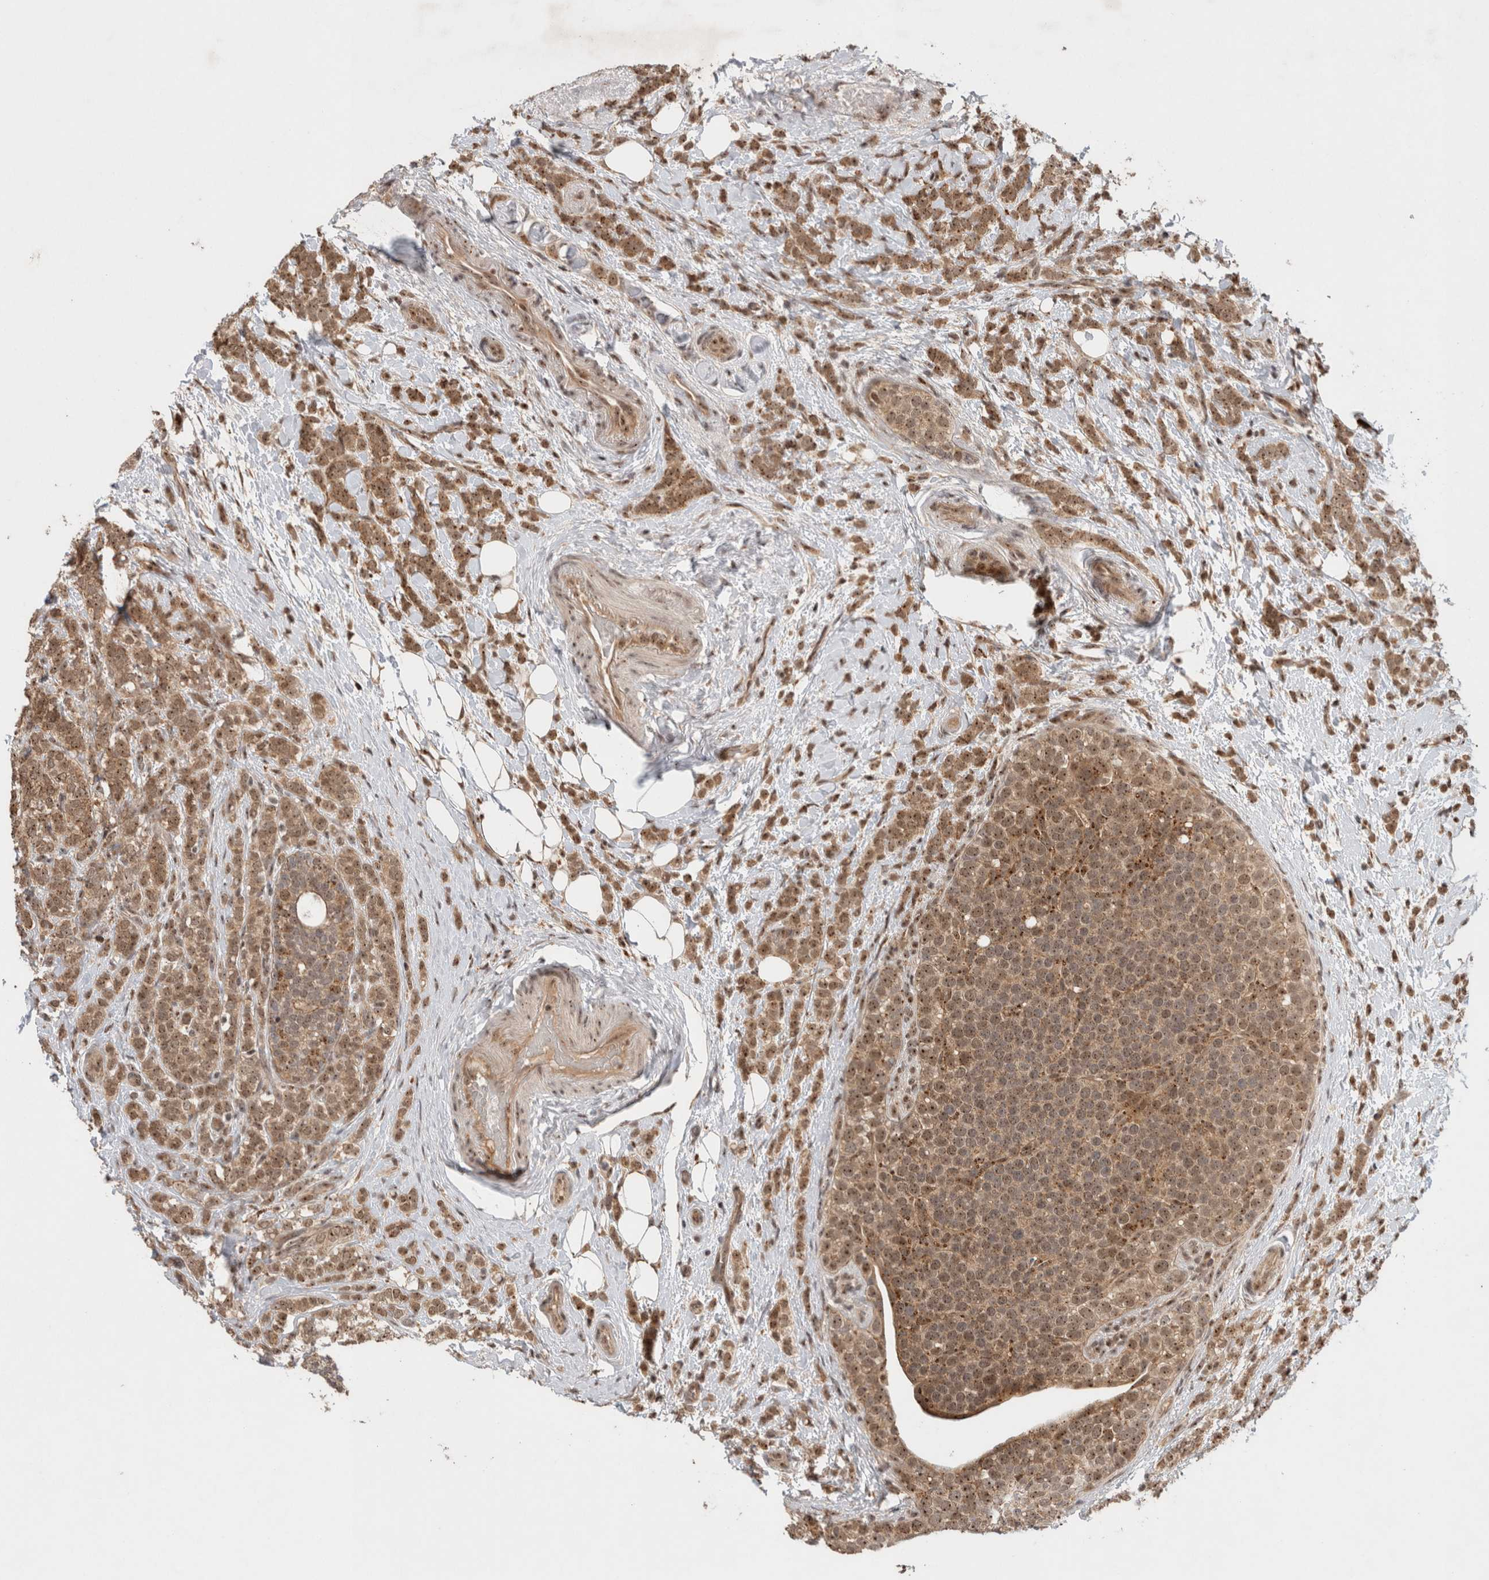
{"staining": {"intensity": "moderate", "quantity": ">75%", "location": "nuclear"}, "tissue": "breast cancer", "cell_type": "Tumor cells", "image_type": "cancer", "snomed": [{"axis": "morphology", "description": "Lobular carcinoma"}, {"axis": "topography", "description": "Breast"}], "caption": "Immunohistochemical staining of breast cancer (lobular carcinoma) reveals medium levels of moderate nuclear protein positivity in about >75% of tumor cells.", "gene": "MPHOSPH6", "patient": {"sex": "female", "age": 50}}